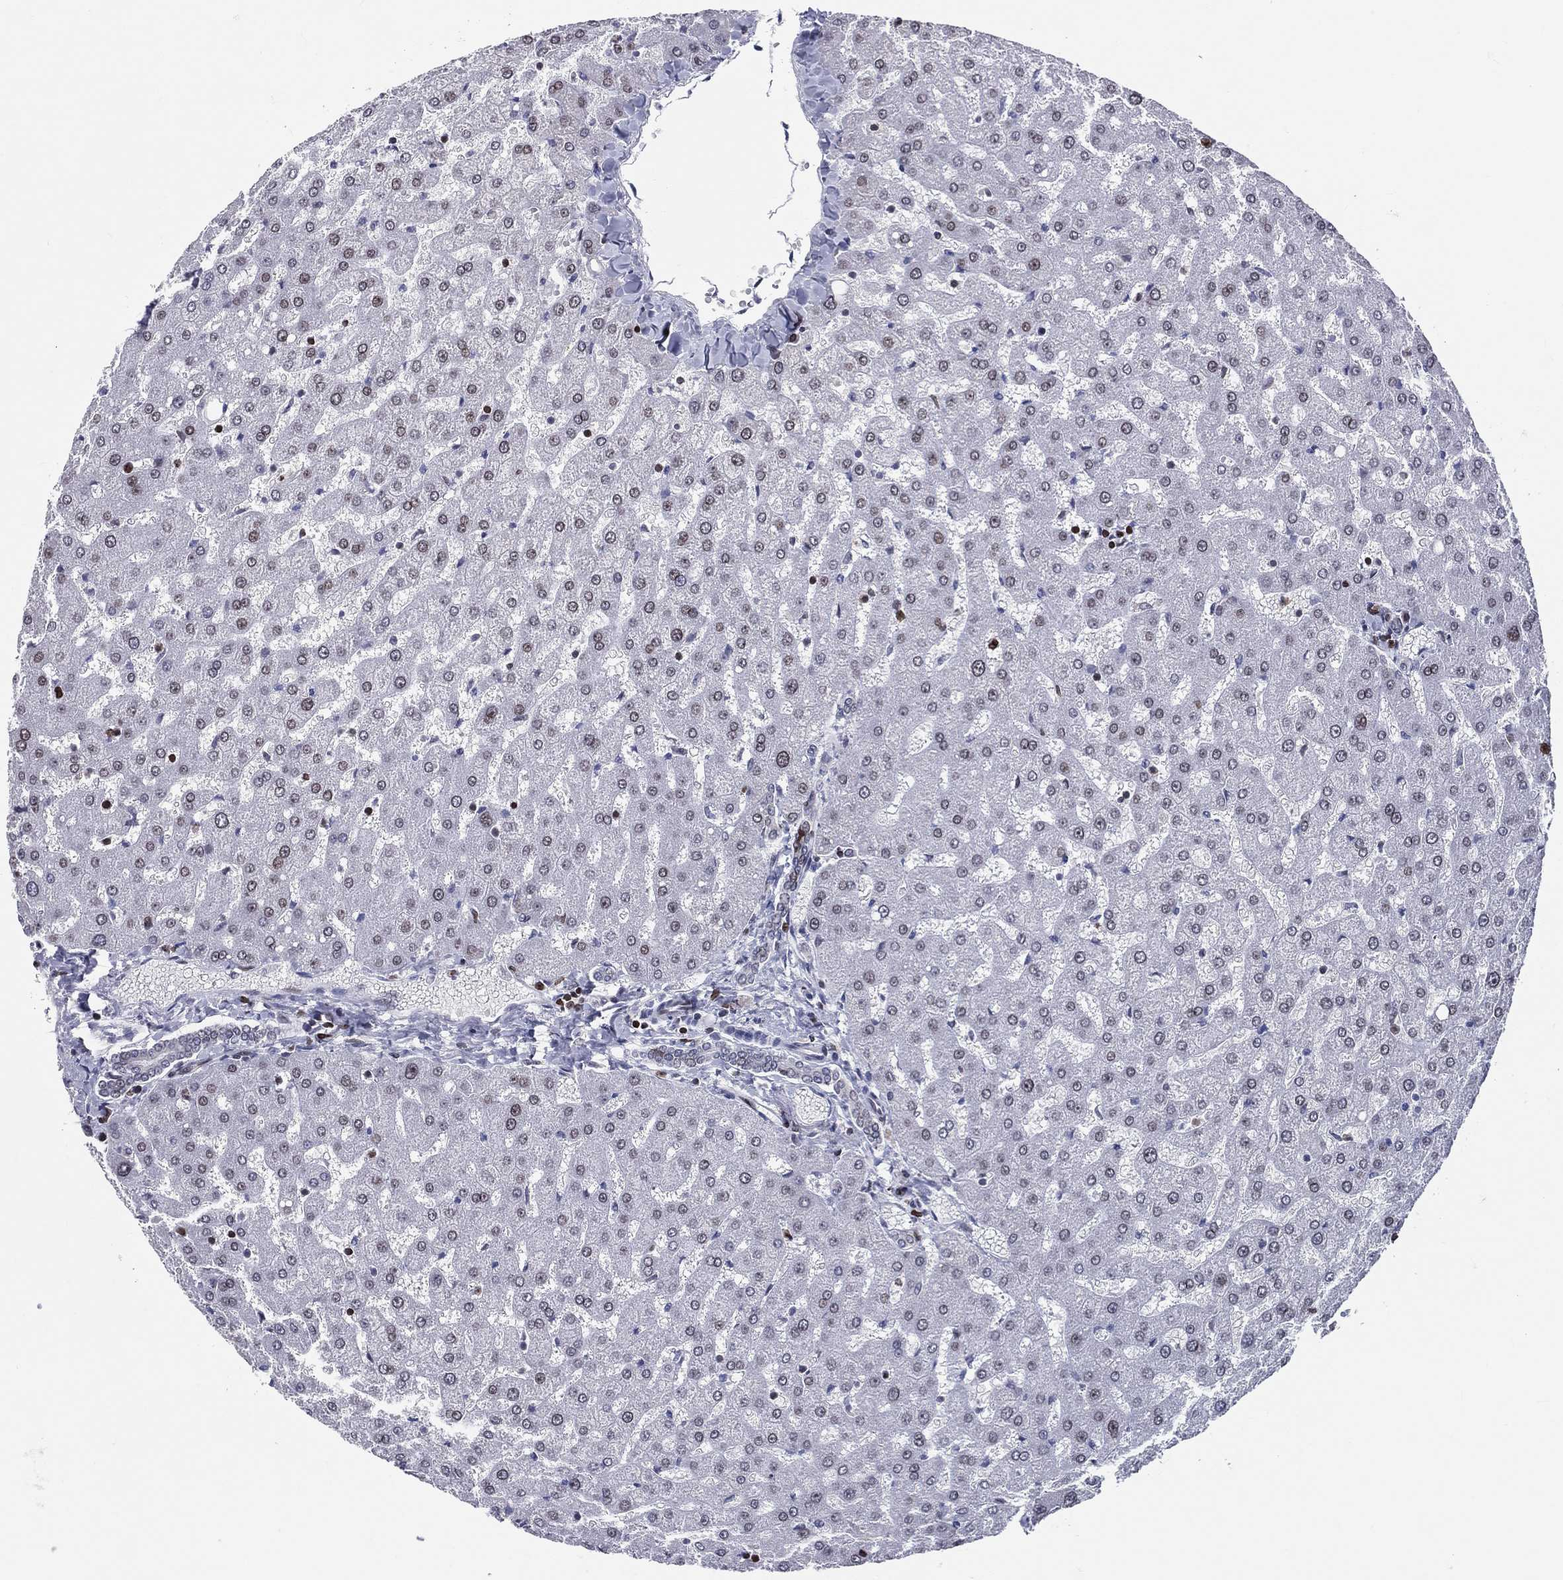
{"staining": {"intensity": "negative", "quantity": "none", "location": "none"}, "tissue": "liver", "cell_type": "Cholangiocytes", "image_type": "normal", "snomed": [{"axis": "morphology", "description": "Normal tissue, NOS"}, {"axis": "topography", "description": "Liver"}], "caption": "Immunohistochemistry (IHC) histopathology image of unremarkable liver: liver stained with DAB (3,3'-diaminobenzidine) shows no significant protein positivity in cholangiocytes.", "gene": "DBF4B", "patient": {"sex": "female", "age": 50}}